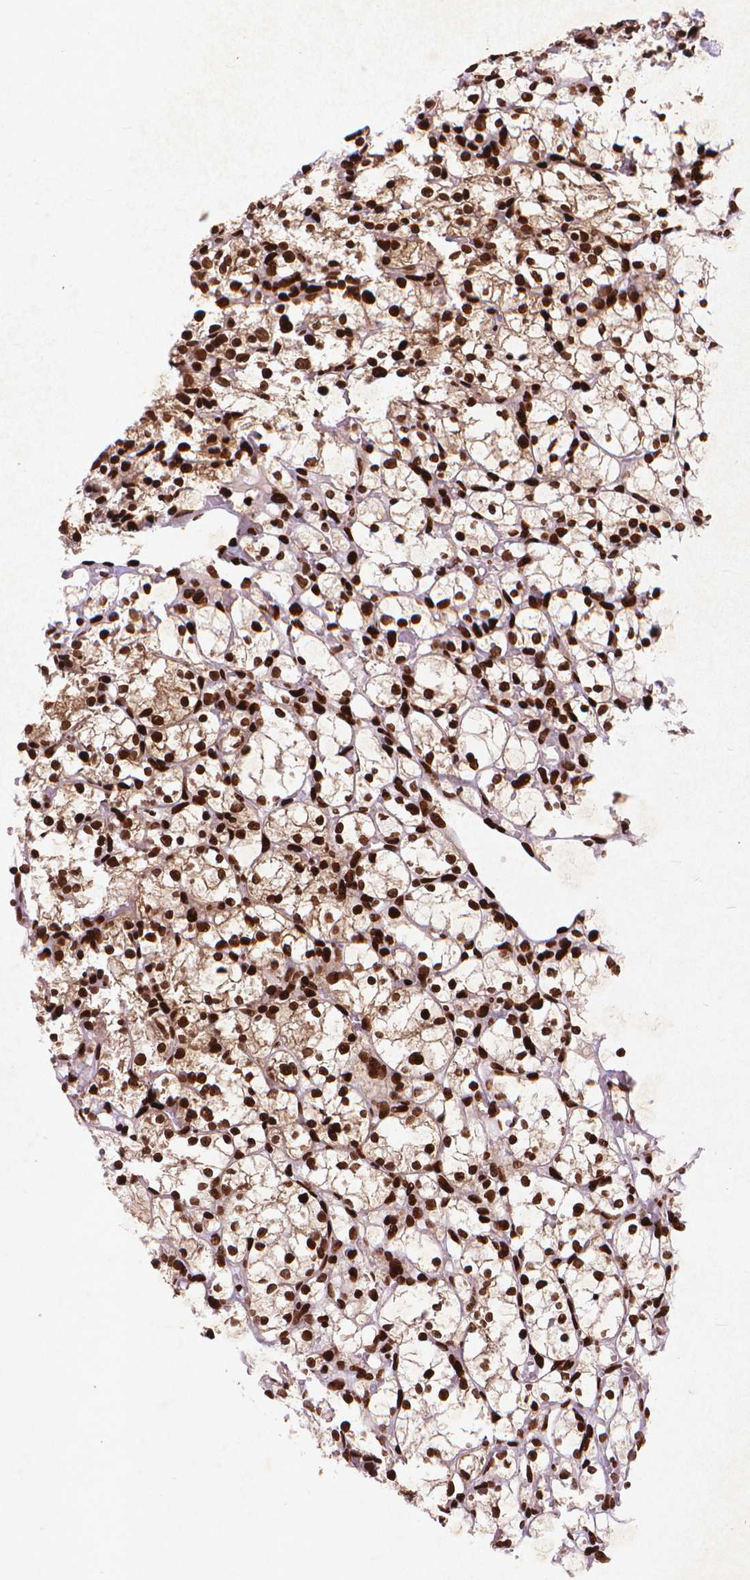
{"staining": {"intensity": "strong", "quantity": ">75%", "location": "nuclear"}, "tissue": "renal cancer", "cell_type": "Tumor cells", "image_type": "cancer", "snomed": [{"axis": "morphology", "description": "Adenocarcinoma, NOS"}, {"axis": "topography", "description": "Kidney"}], "caption": "IHC micrograph of neoplastic tissue: human renal cancer (adenocarcinoma) stained using immunohistochemistry (IHC) exhibits high levels of strong protein expression localized specifically in the nuclear of tumor cells, appearing as a nuclear brown color.", "gene": "CITED2", "patient": {"sex": "female", "age": 64}}